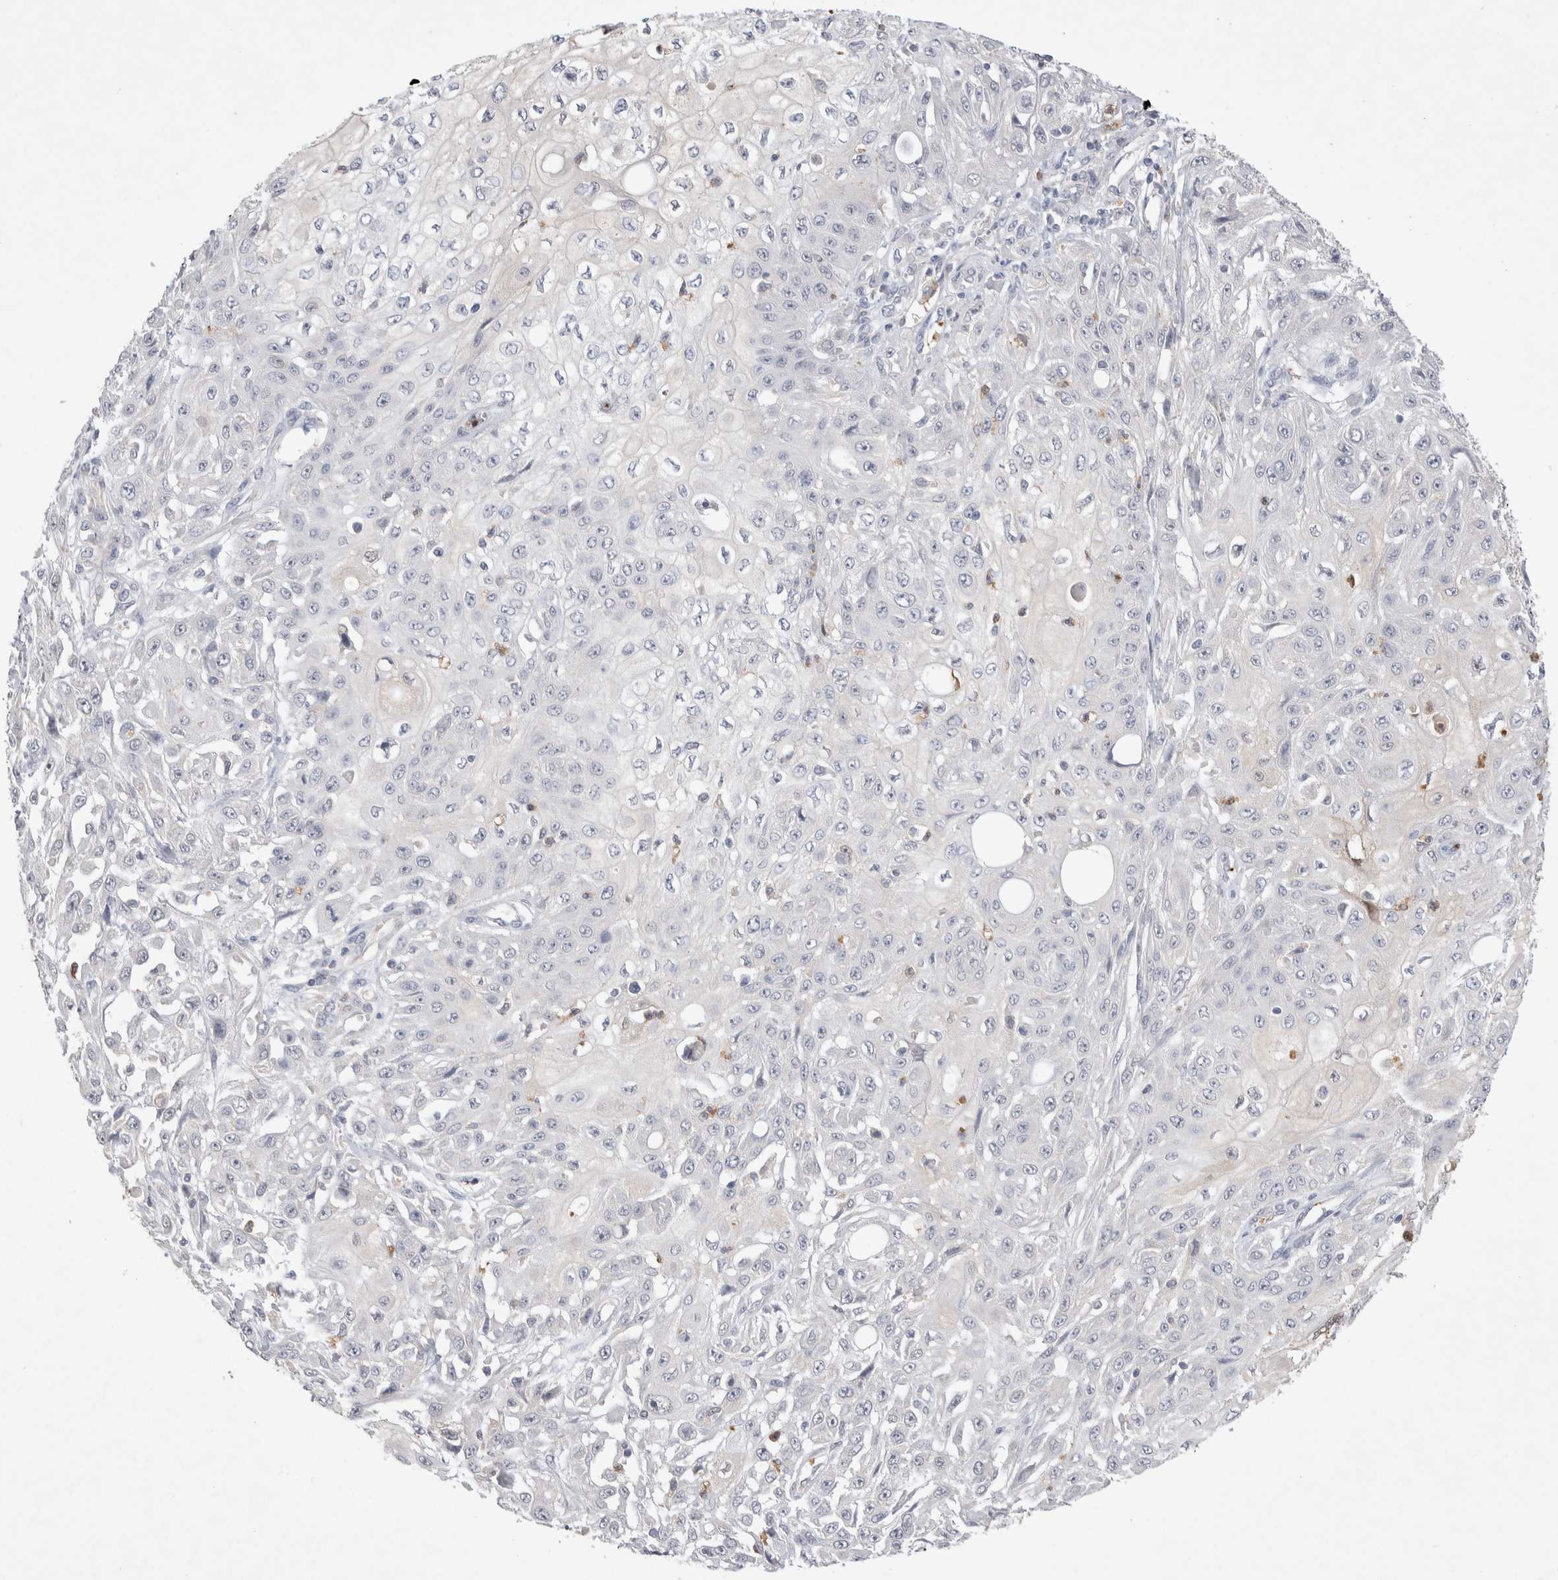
{"staining": {"intensity": "negative", "quantity": "none", "location": "none"}, "tissue": "skin cancer", "cell_type": "Tumor cells", "image_type": "cancer", "snomed": [{"axis": "morphology", "description": "Squamous cell carcinoma, NOS"}, {"axis": "morphology", "description": "Squamous cell carcinoma, metastatic, NOS"}, {"axis": "topography", "description": "Skin"}, {"axis": "topography", "description": "Lymph node"}], "caption": "This photomicrograph is of skin metastatic squamous cell carcinoma stained with IHC to label a protein in brown with the nuclei are counter-stained blue. There is no staining in tumor cells.", "gene": "FFAR2", "patient": {"sex": "male", "age": 75}}